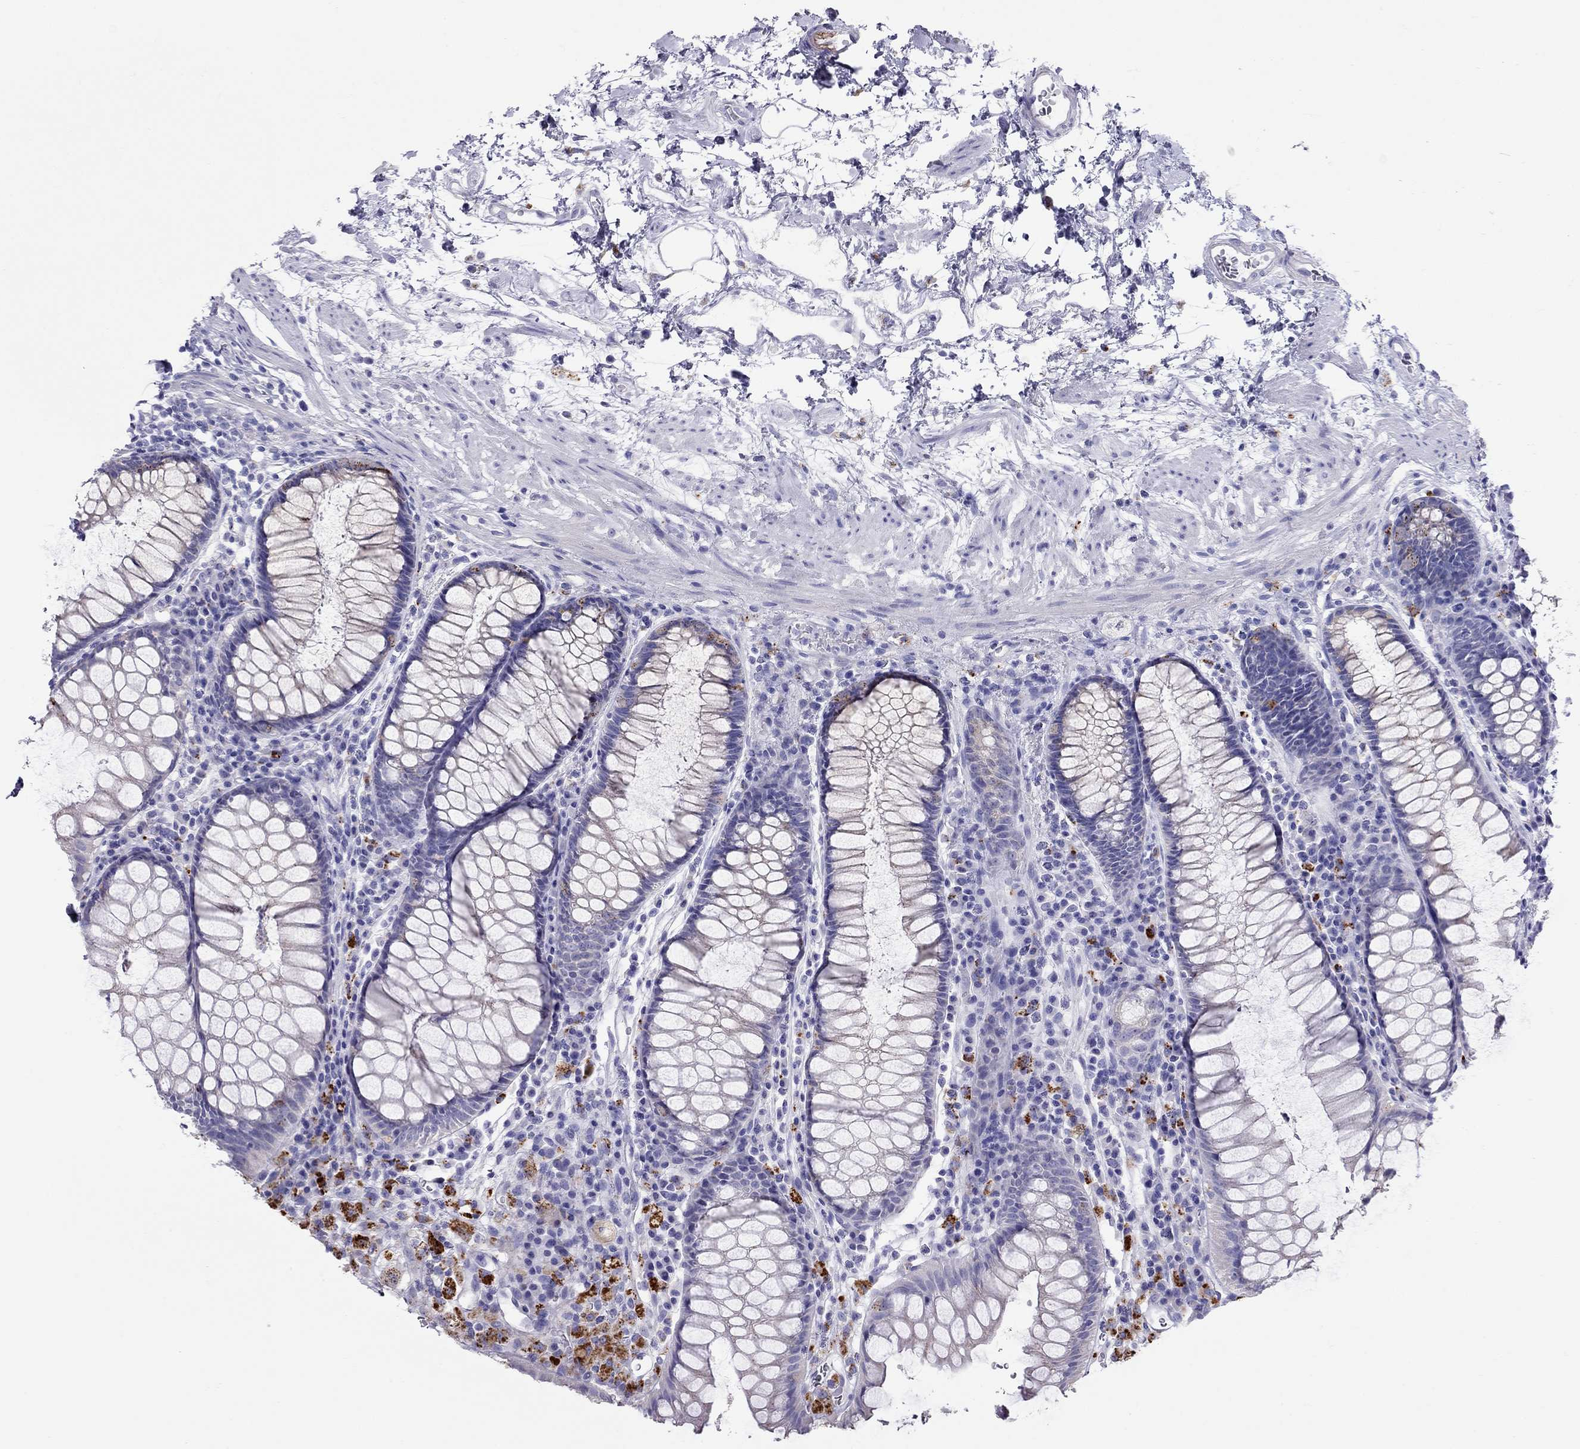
{"staining": {"intensity": "negative", "quantity": "none", "location": "none"}, "tissue": "rectum", "cell_type": "Glandular cells", "image_type": "normal", "snomed": [{"axis": "morphology", "description": "Normal tissue, NOS"}, {"axis": "topography", "description": "Rectum"}], "caption": "DAB (3,3'-diaminobenzidine) immunohistochemical staining of benign human rectum reveals no significant positivity in glandular cells. (DAB (3,3'-diaminobenzidine) immunohistochemistry, high magnification).", "gene": "CLPSL2", "patient": {"sex": "female", "age": 68}}